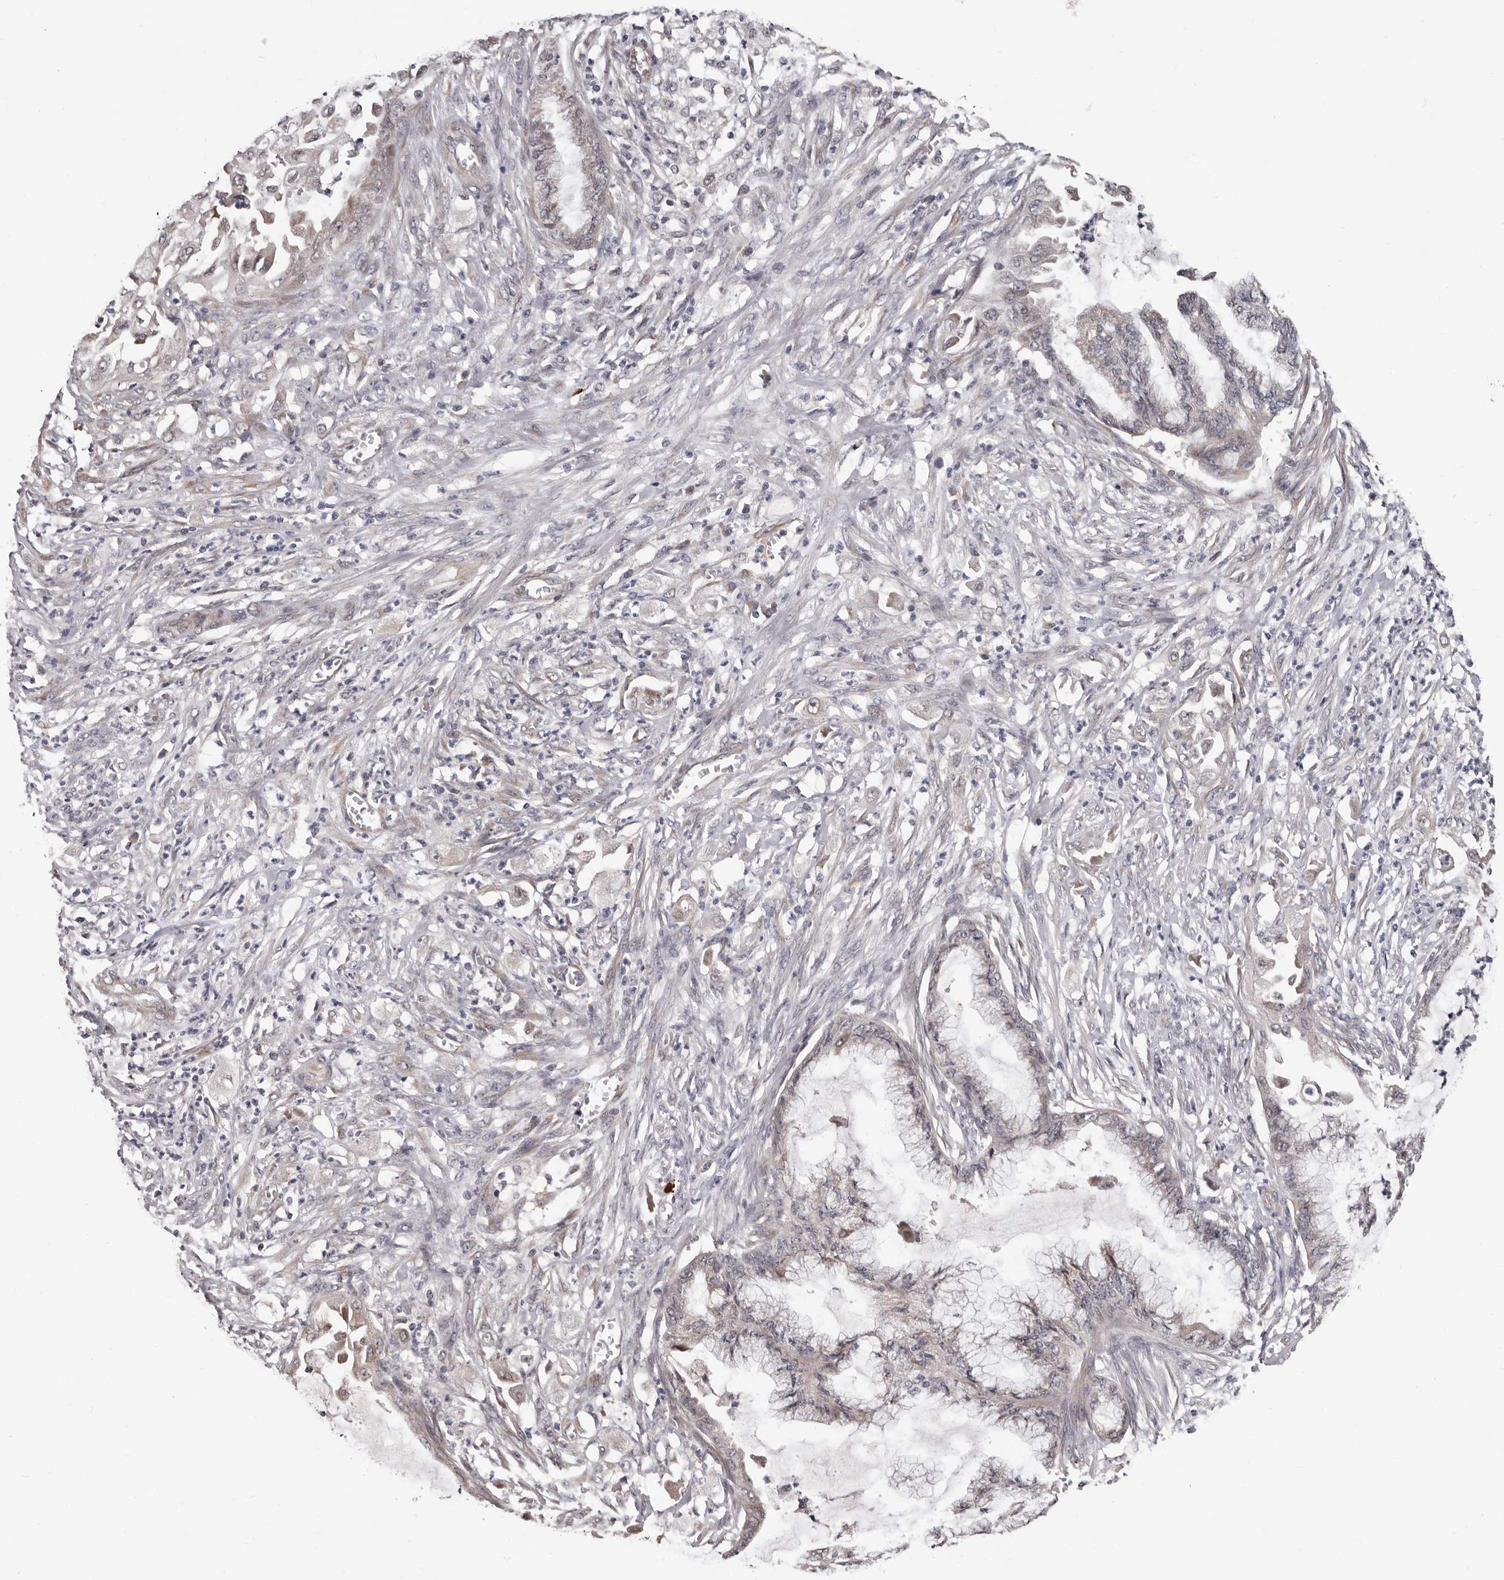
{"staining": {"intensity": "weak", "quantity": "<25%", "location": "cytoplasmic/membranous"}, "tissue": "endometrial cancer", "cell_type": "Tumor cells", "image_type": "cancer", "snomed": [{"axis": "morphology", "description": "Adenocarcinoma, NOS"}, {"axis": "topography", "description": "Endometrium"}], "caption": "Immunohistochemistry (IHC) micrograph of human endometrial cancer stained for a protein (brown), which exhibits no positivity in tumor cells.", "gene": "MED8", "patient": {"sex": "female", "age": 86}}